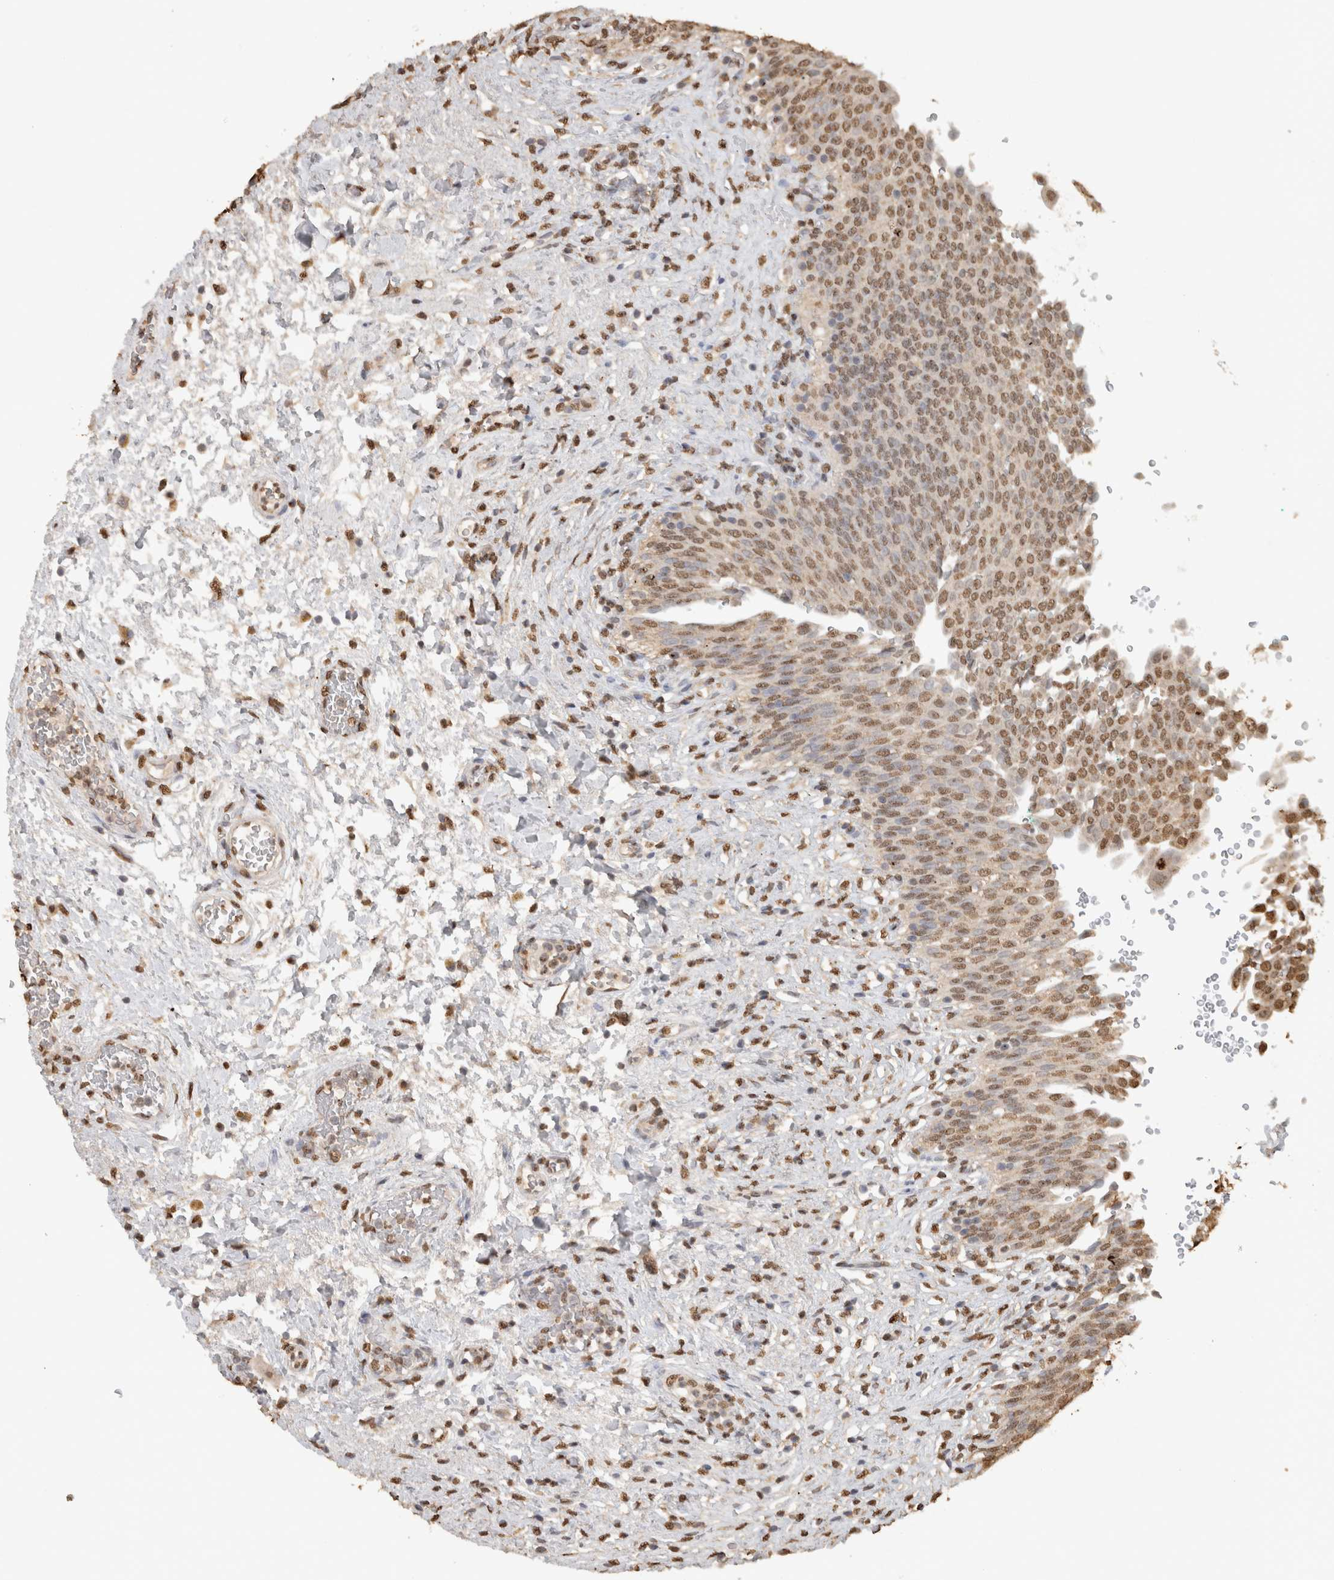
{"staining": {"intensity": "moderate", "quantity": ">75%", "location": "nuclear"}, "tissue": "urinary bladder", "cell_type": "Urothelial cells", "image_type": "normal", "snomed": [{"axis": "morphology", "description": "Urothelial carcinoma, High grade"}, {"axis": "topography", "description": "Urinary bladder"}], "caption": "The micrograph reveals a brown stain indicating the presence of a protein in the nuclear of urothelial cells in urinary bladder.", "gene": "HAND2", "patient": {"sex": "male", "age": 46}}